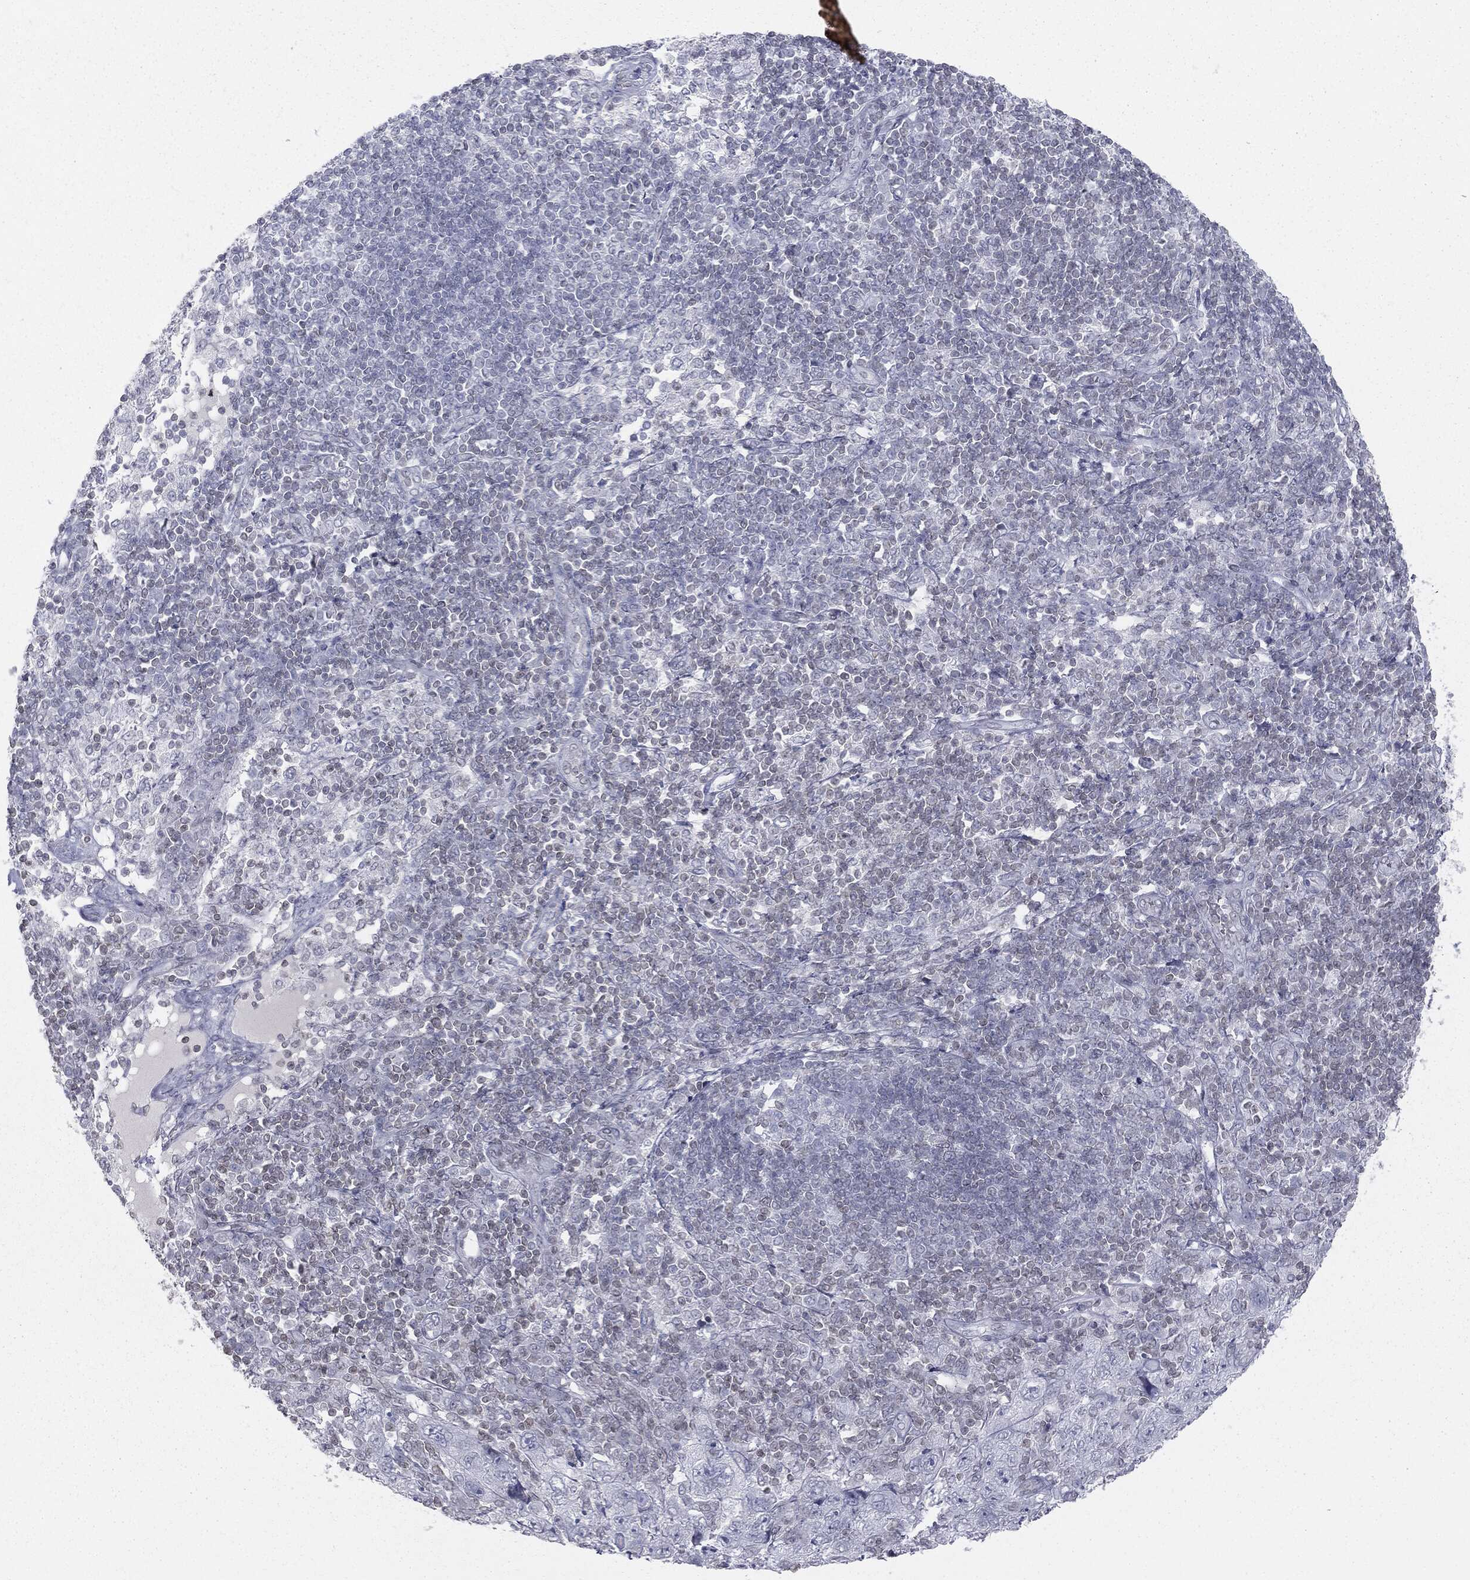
{"staining": {"intensity": "negative", "quantity": "none", "location": "none"}, "tissue": "pancreatic cancer", "cell_type": "Tumor cells", "image_type": "cancer", "snomed": [{"axis": "morphology", "description": "Adenocarcinoma, NOS"}, {"axis": "topography", "description": "Pancreas"}], "caption": "The histopathology image shows no staining of tumor cells in adenocarcinoma (pancreatic).", "gene": "ALDOB", "patient": {"sex": "male", "age": 68}}